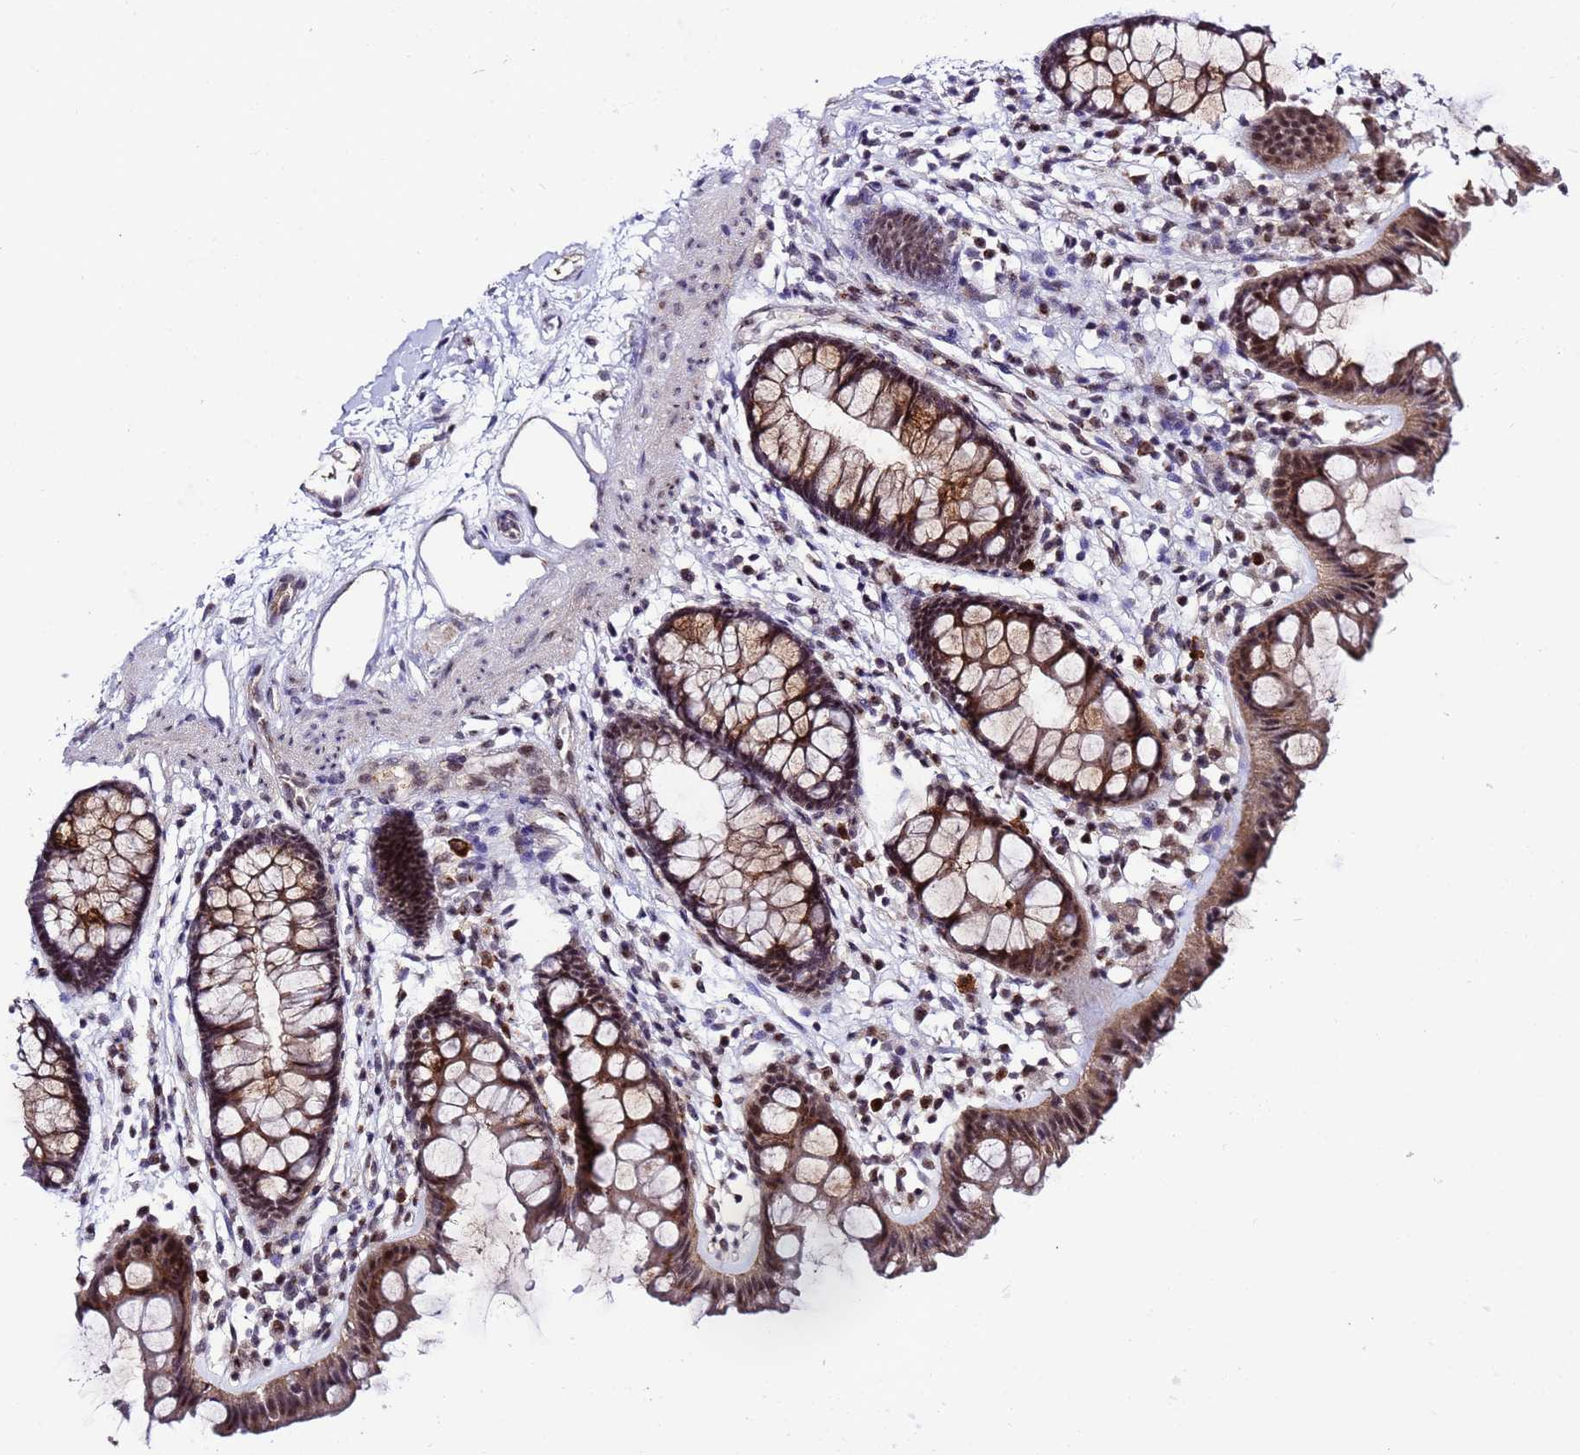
{"staining": {"intensity": "weak", "quantity": "25%-75%", "location": "cytoplasmic/membranous"}, "tissue": "colon", "cell_type": "Endothelial cells", "image_type": "normal", "snomed": [{"axis": "morphology", "description": "Normal tissue, NOS"}, {"axis": "topography", "description": "Colon"}], "caption": "High-magnification brightfield microscopy of benign colon stained with DAB (3,3'-diaminobenzidine) (brown) and counterstained with hematoxylin (blue). endothelial cells exhibit weak cytoplasmic/membranous positivity is identified in approximately25%-75% of cells.", "gene": "C19orf47", "patient": {"sex": "female", "age": 62}}